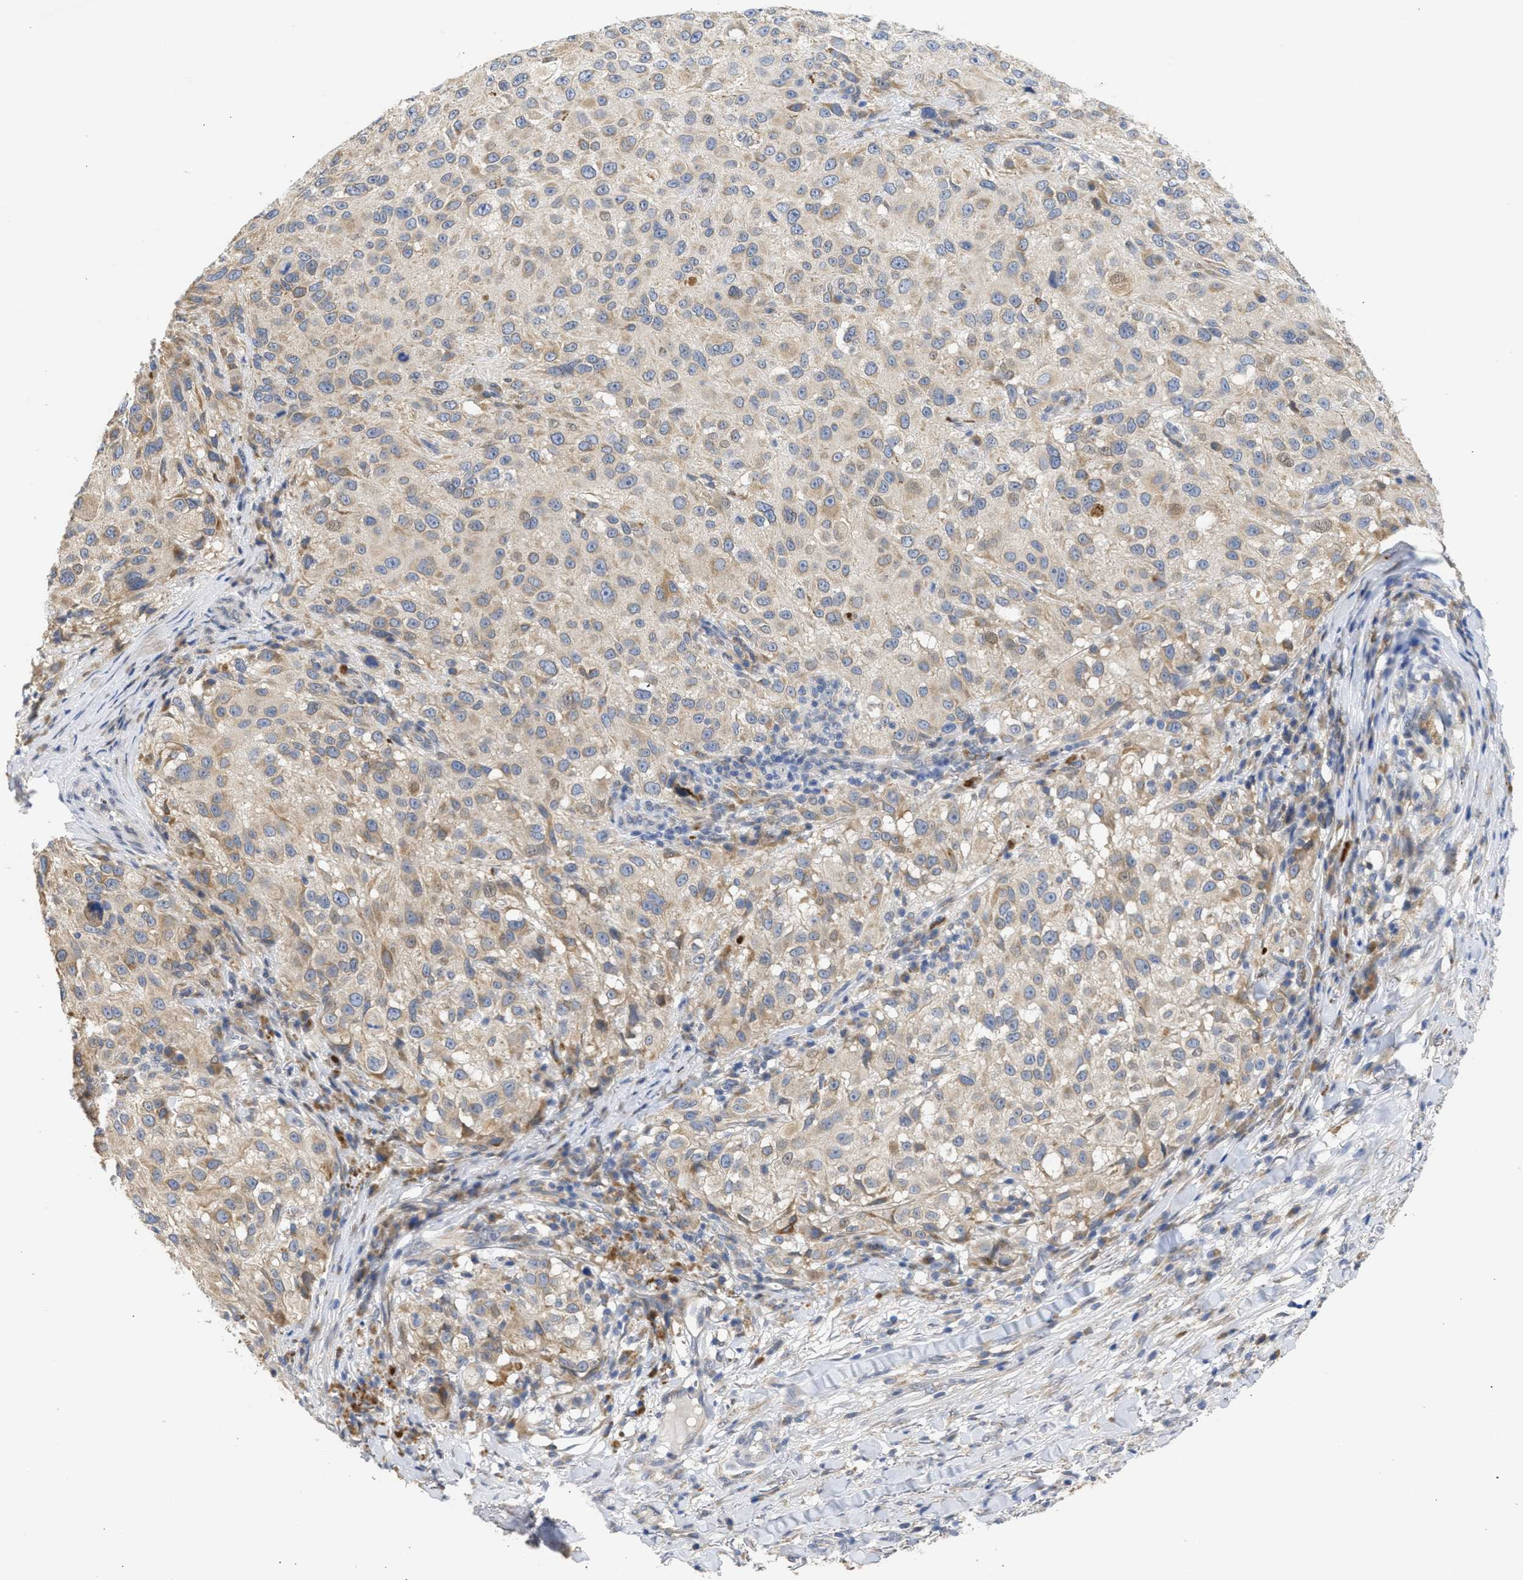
{"staining": {"intensity": "weak", "quantity": ">75%", "location": "cytoplasmic/membranous"}, "tissue": "melanoma", "cell_type": "Tumor cells", "image_type": "cancer", "snomed": [{"axis": "morphology", "description": "Necrosis, NOS"}, {"axis": "morphology", "description": "Malignant melanoma, NOS"}, {"axis": "topography", "description": "Skin"}], "caption": "IHC micrograph of melanoma stained for a protein (brown), which exhibits low levels of weak cytoplasmic/membranous expression in about >75% of tumor cells.", "gene": "TMED1", "patient": {"sex": "female", "age": 87}}